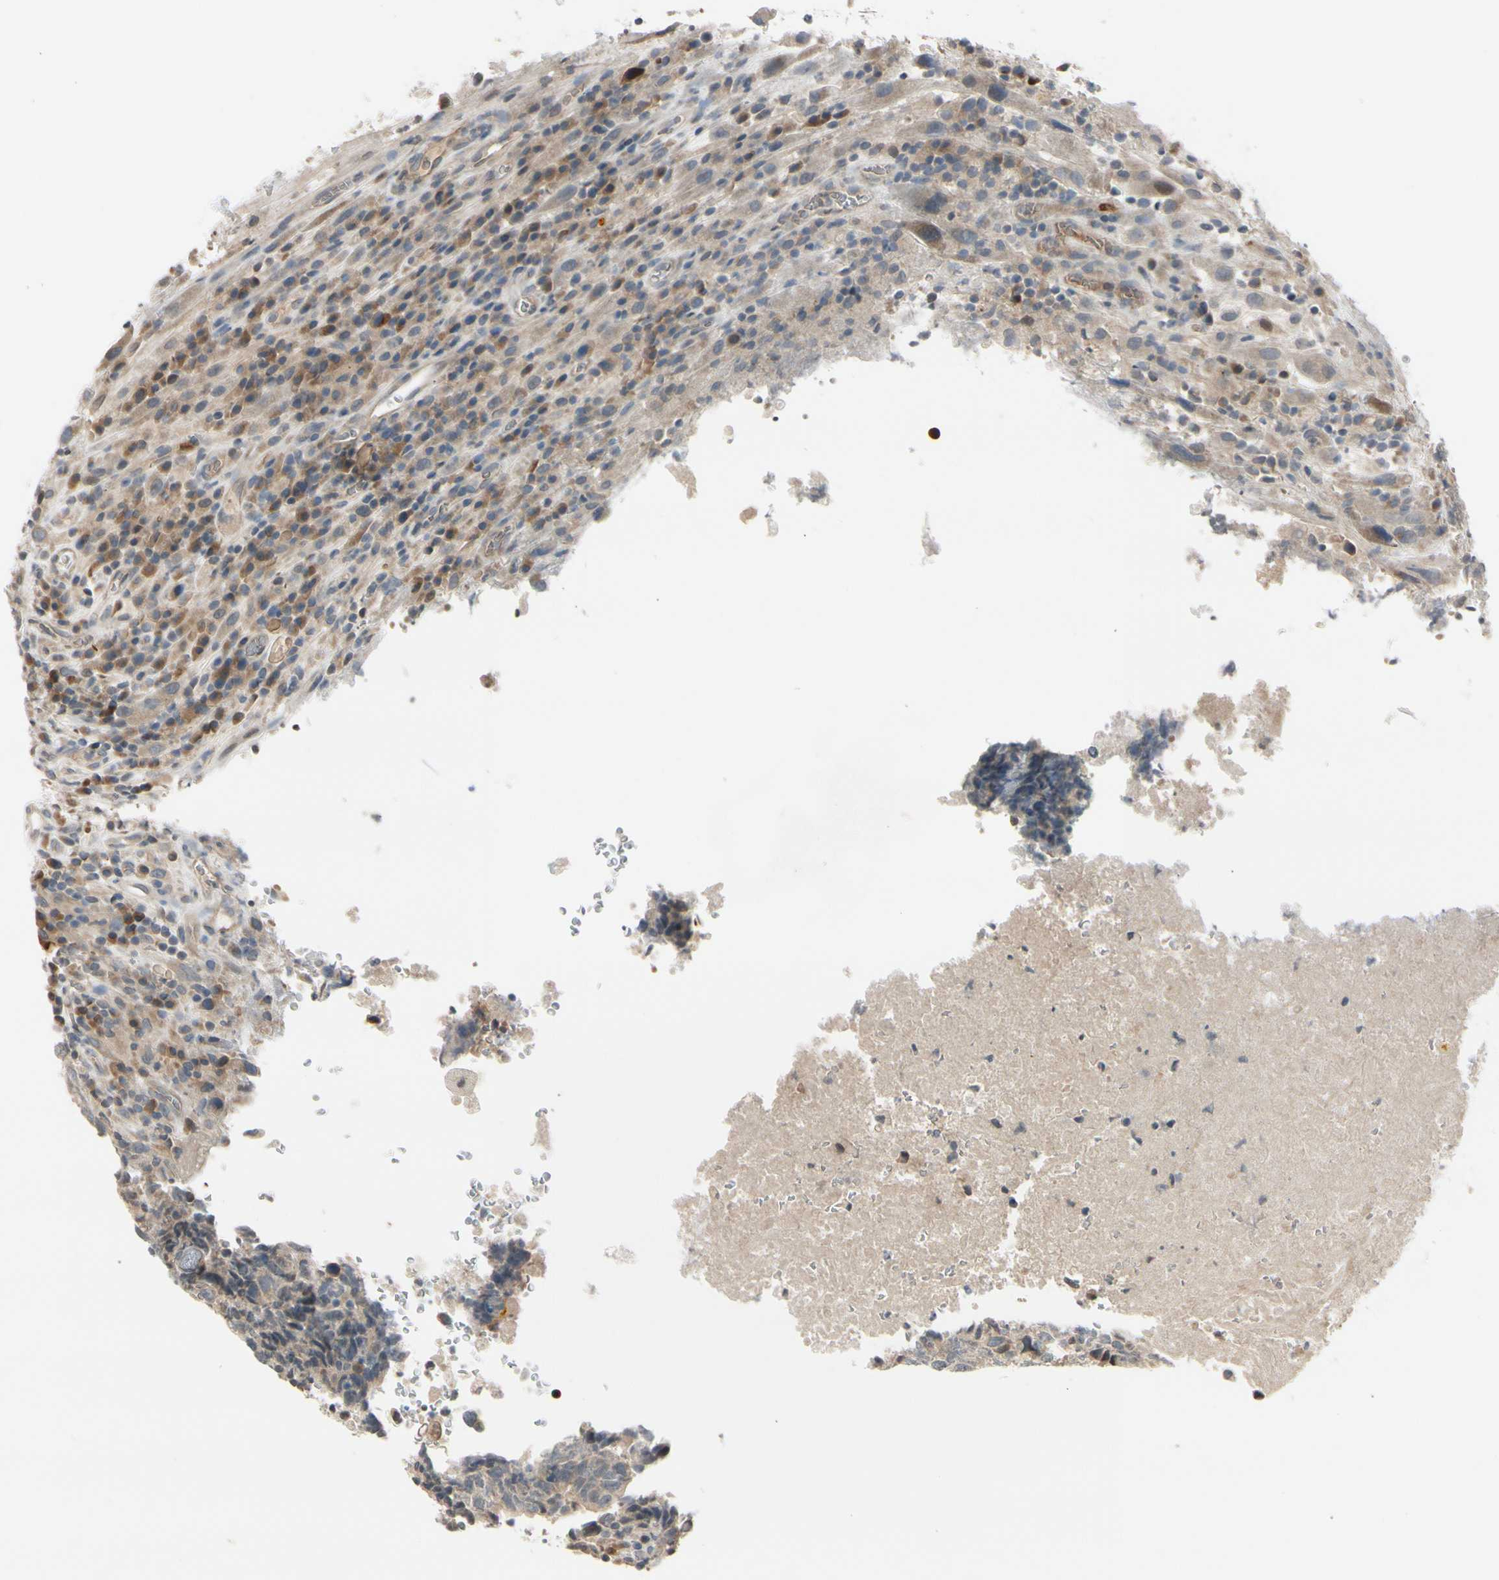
{"staining": {"intensity": "weak", "quantity": "25%-75%", "location": "cytoplasmic/membranous"}, "tissue": "testis cancer", "cell_type": "Tumor cells", "image_type": "cancer", "snomed": [{"axis": "morphology", "description": "Necrosis, NOS"}, {"axis": "morphology", "description": "Carcinoma, Embryonal, NOS"}, {"axis": "topography", "description": "Testis"}], "caption": "Immunohistochemical staining of embryonal carcinoma (testis) demonstrates weak cytoplasmic/membranous protein expression in about 25%-75% of tumor cells.", "gene": "FGF10", "patient": {"sex": "male", "age": 19}}